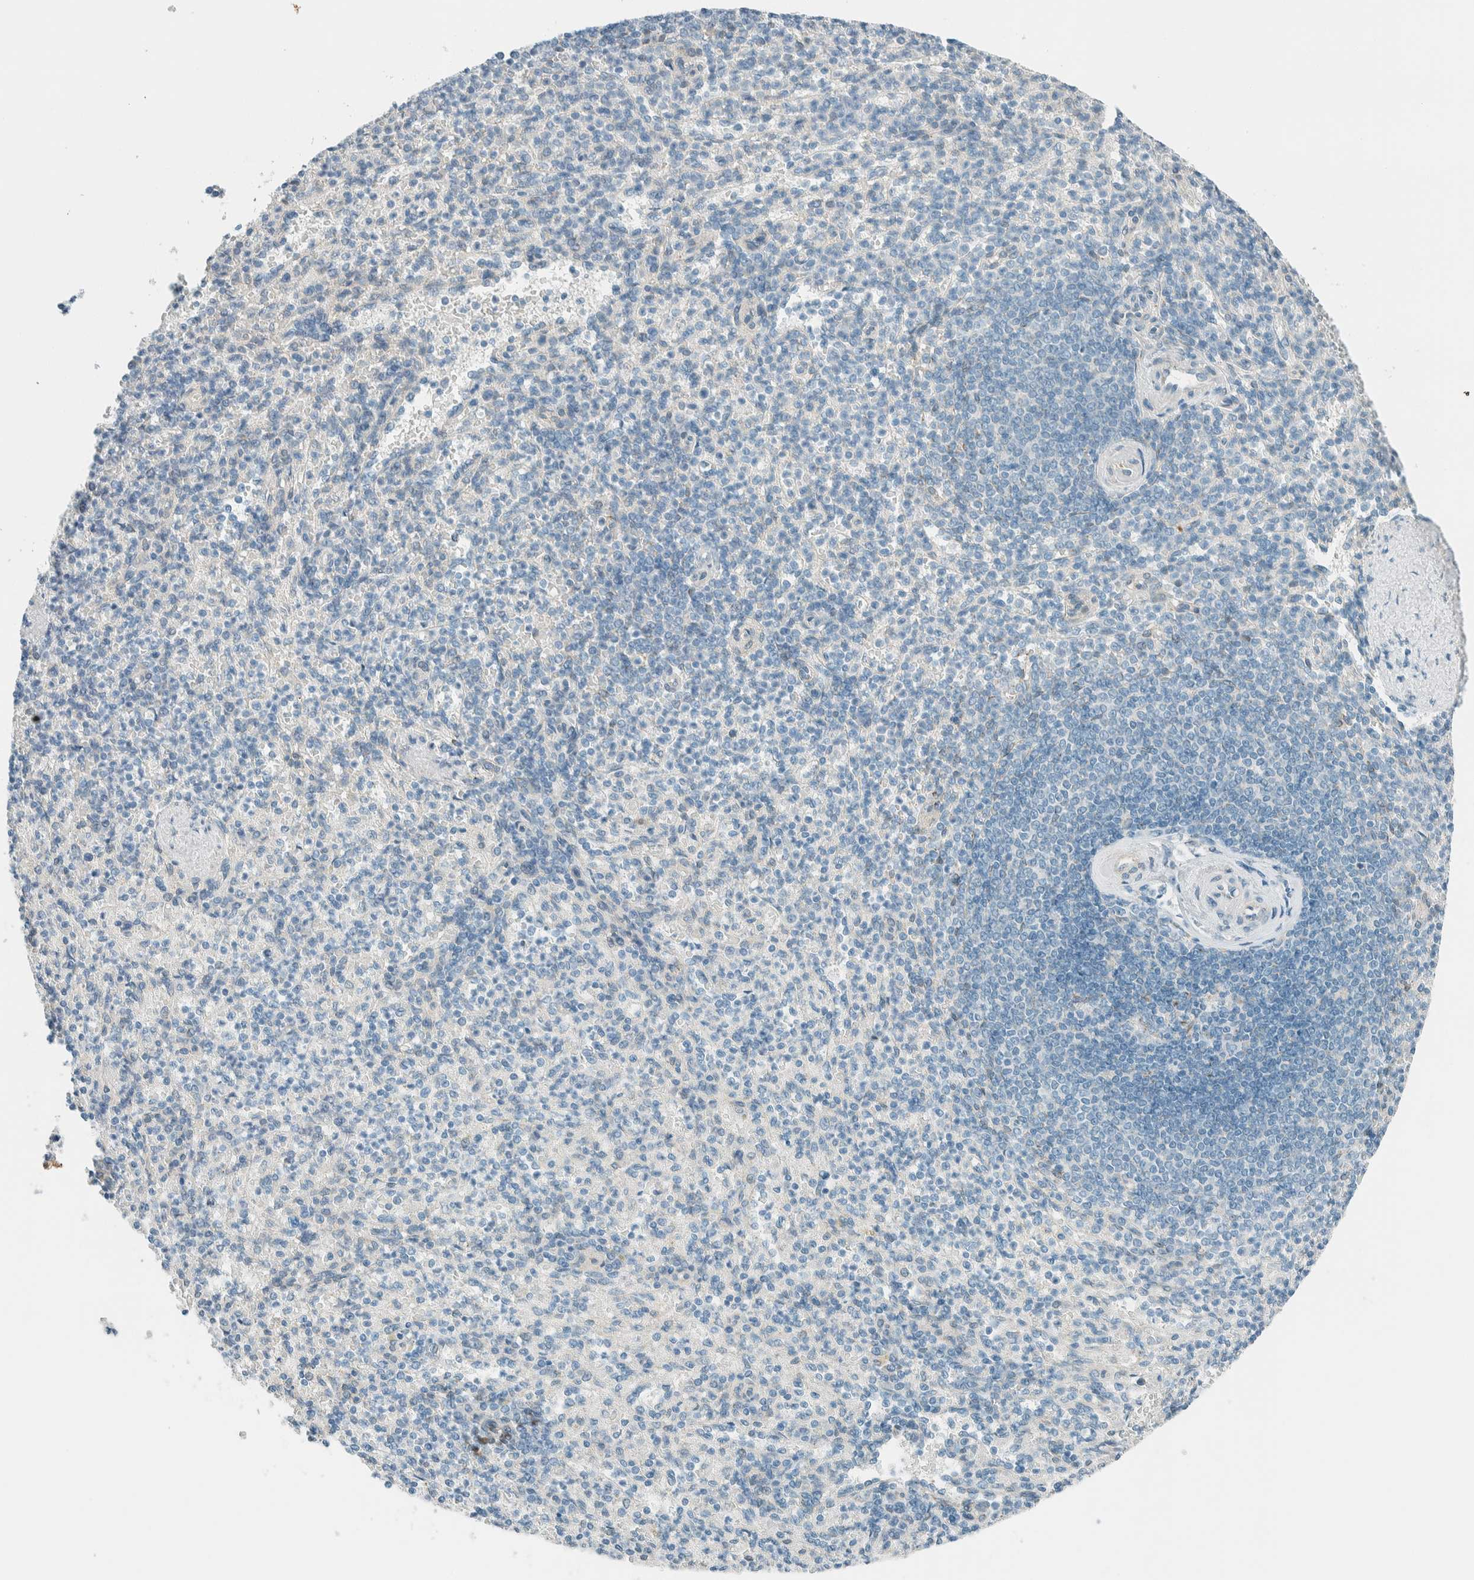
{"staining": {"intensity": "negative", "quantity": "none", "location": "none"}, "tissue": "spleen", "cell_type": "Cells in red pulp", "image_type": "normal", "snomed": [{"axis": "morphology", "description": "Normal tissue, NOS"}, {"axis": "topography", "description": "Spleen"}], "caption": "This is an IHC image of normal human spleen. There is no positivity in cells in red pulp.", "gene": "ALDH7A1", "patient": {"sex": "female", "age": 74}}